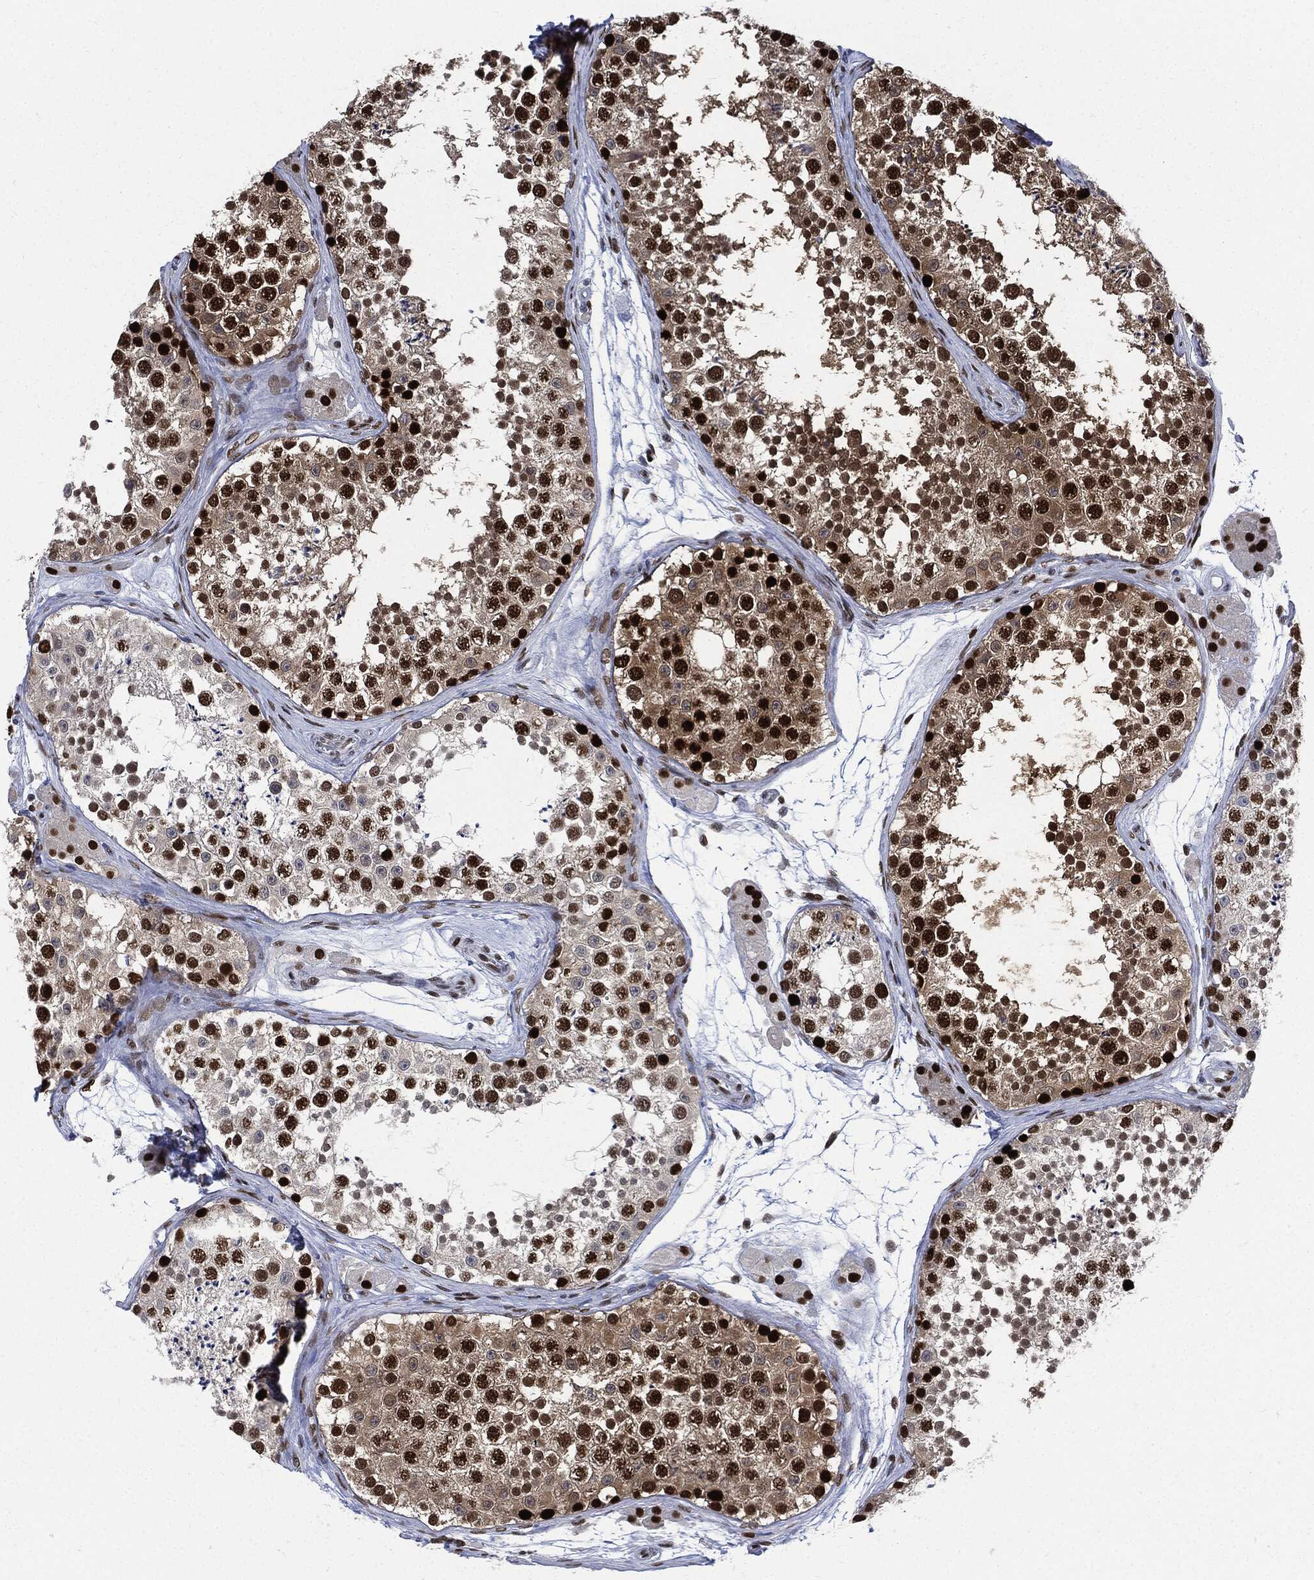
{"staining": {"intensity": "strong", "quantity": ">75%", "location": "nuclear"}, "tissue": "testis", "cell_type": "Cells in seminiferous ducts", "image_type": "normal", "snomed": [{"axis": "morphology", "description": "Normal tissue, NOS"}, {"axis": "topography", "description": "Testis"}], "caption": "DAB immunohistochemical staining of benign testis demonstrates strong nuclear protein staining in approximately >75% of cells in seminiferous ducts.", "gene": "PCNA", "patient": {"sex": "male", "age": 41}}